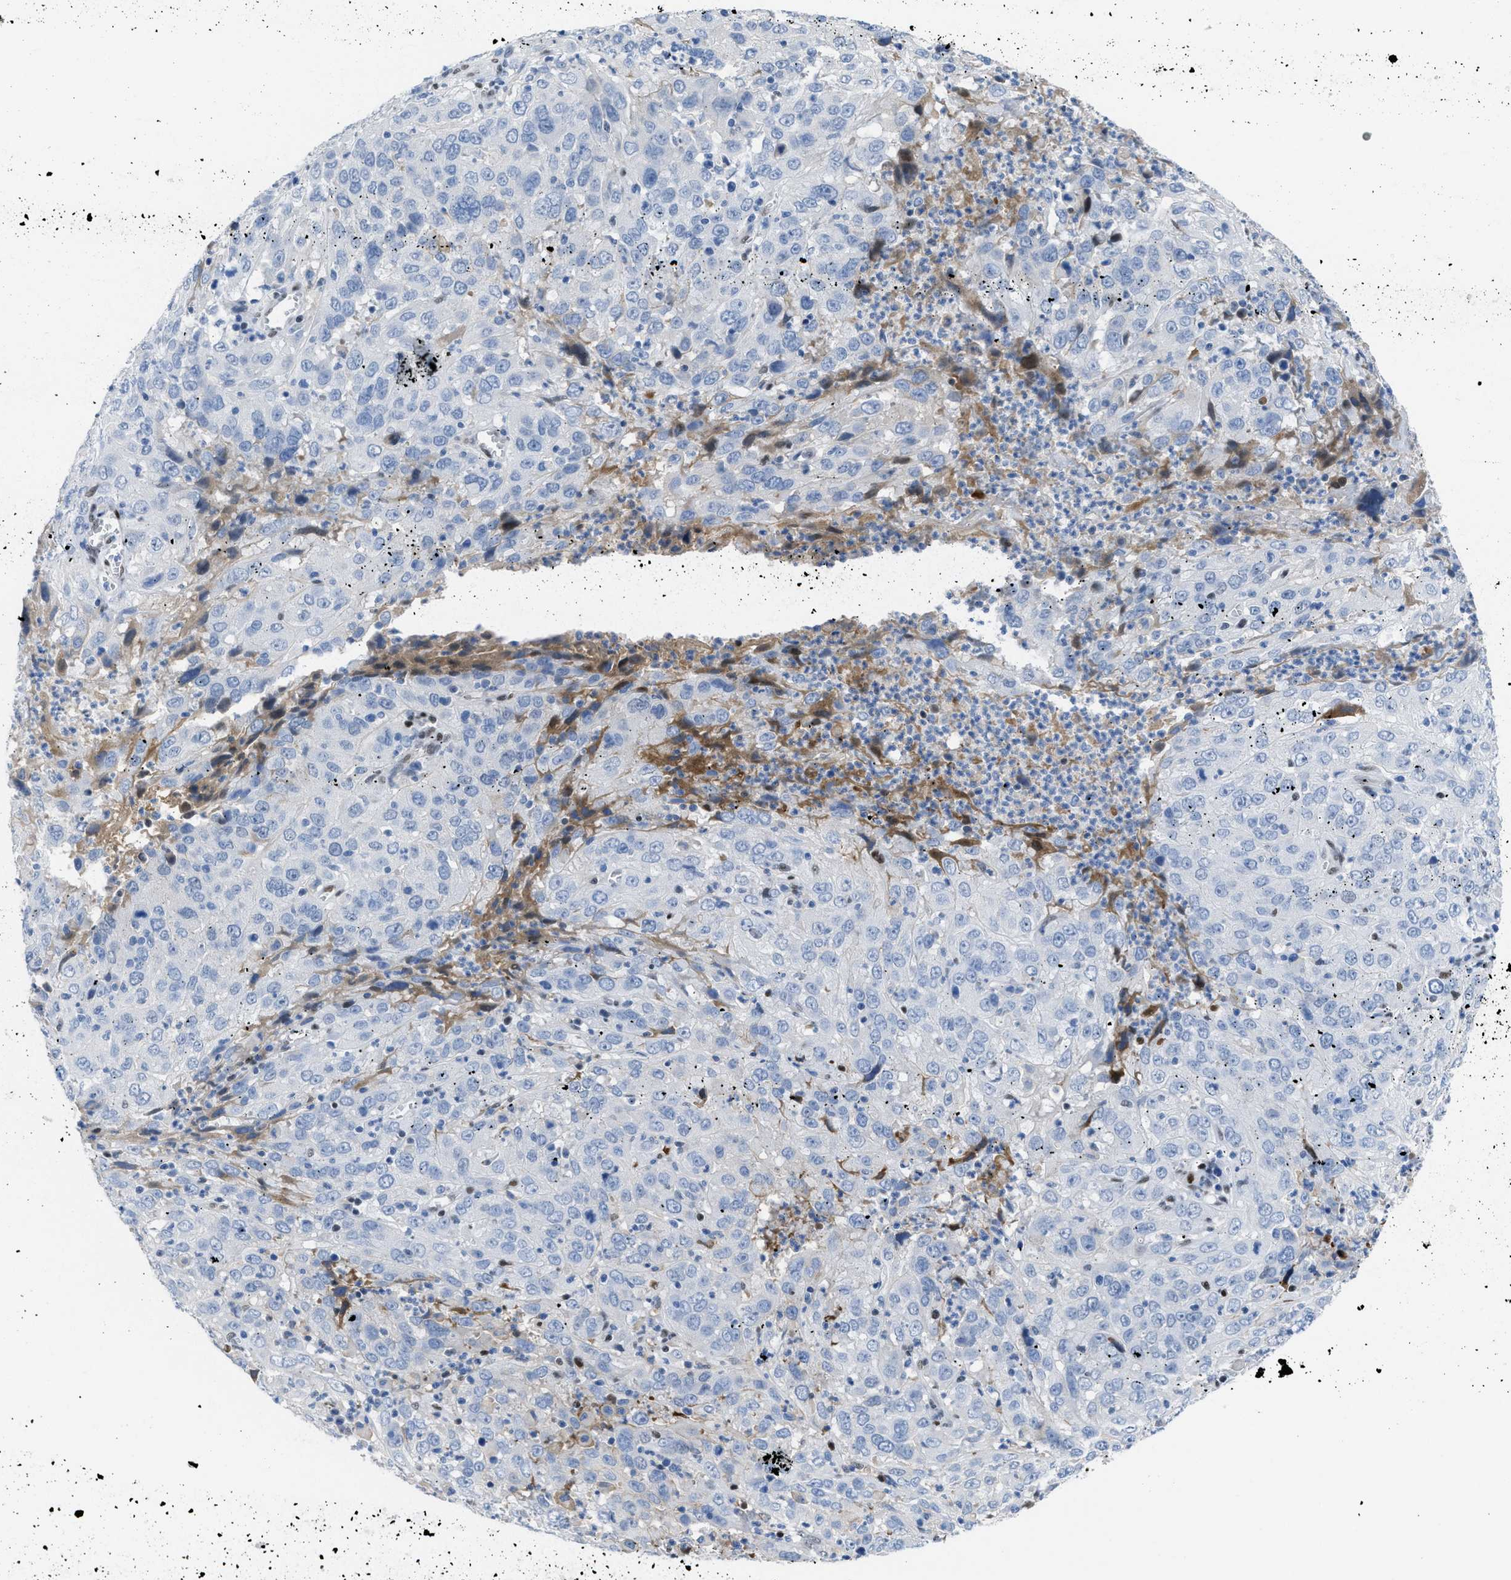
{"staining": {"intensity": "negative", "quantity": "none", "location": "none"}, "tissue": "cervical cancer", "cell_type": "Tumor cells", "image_type": "cancer", "snomed": [{"axis": "morphology", "description": "Squamous cell carcinoma, NOS"}, {"axis": "topography", "description": "Cervix"}], "caption": "Histopathology image shows no protein staining in tumor cells of cervical cancer (squamous cell carcinoma) tissue.", "gene": "LEF1", "patient": {"sex": "female", "age": 32}}